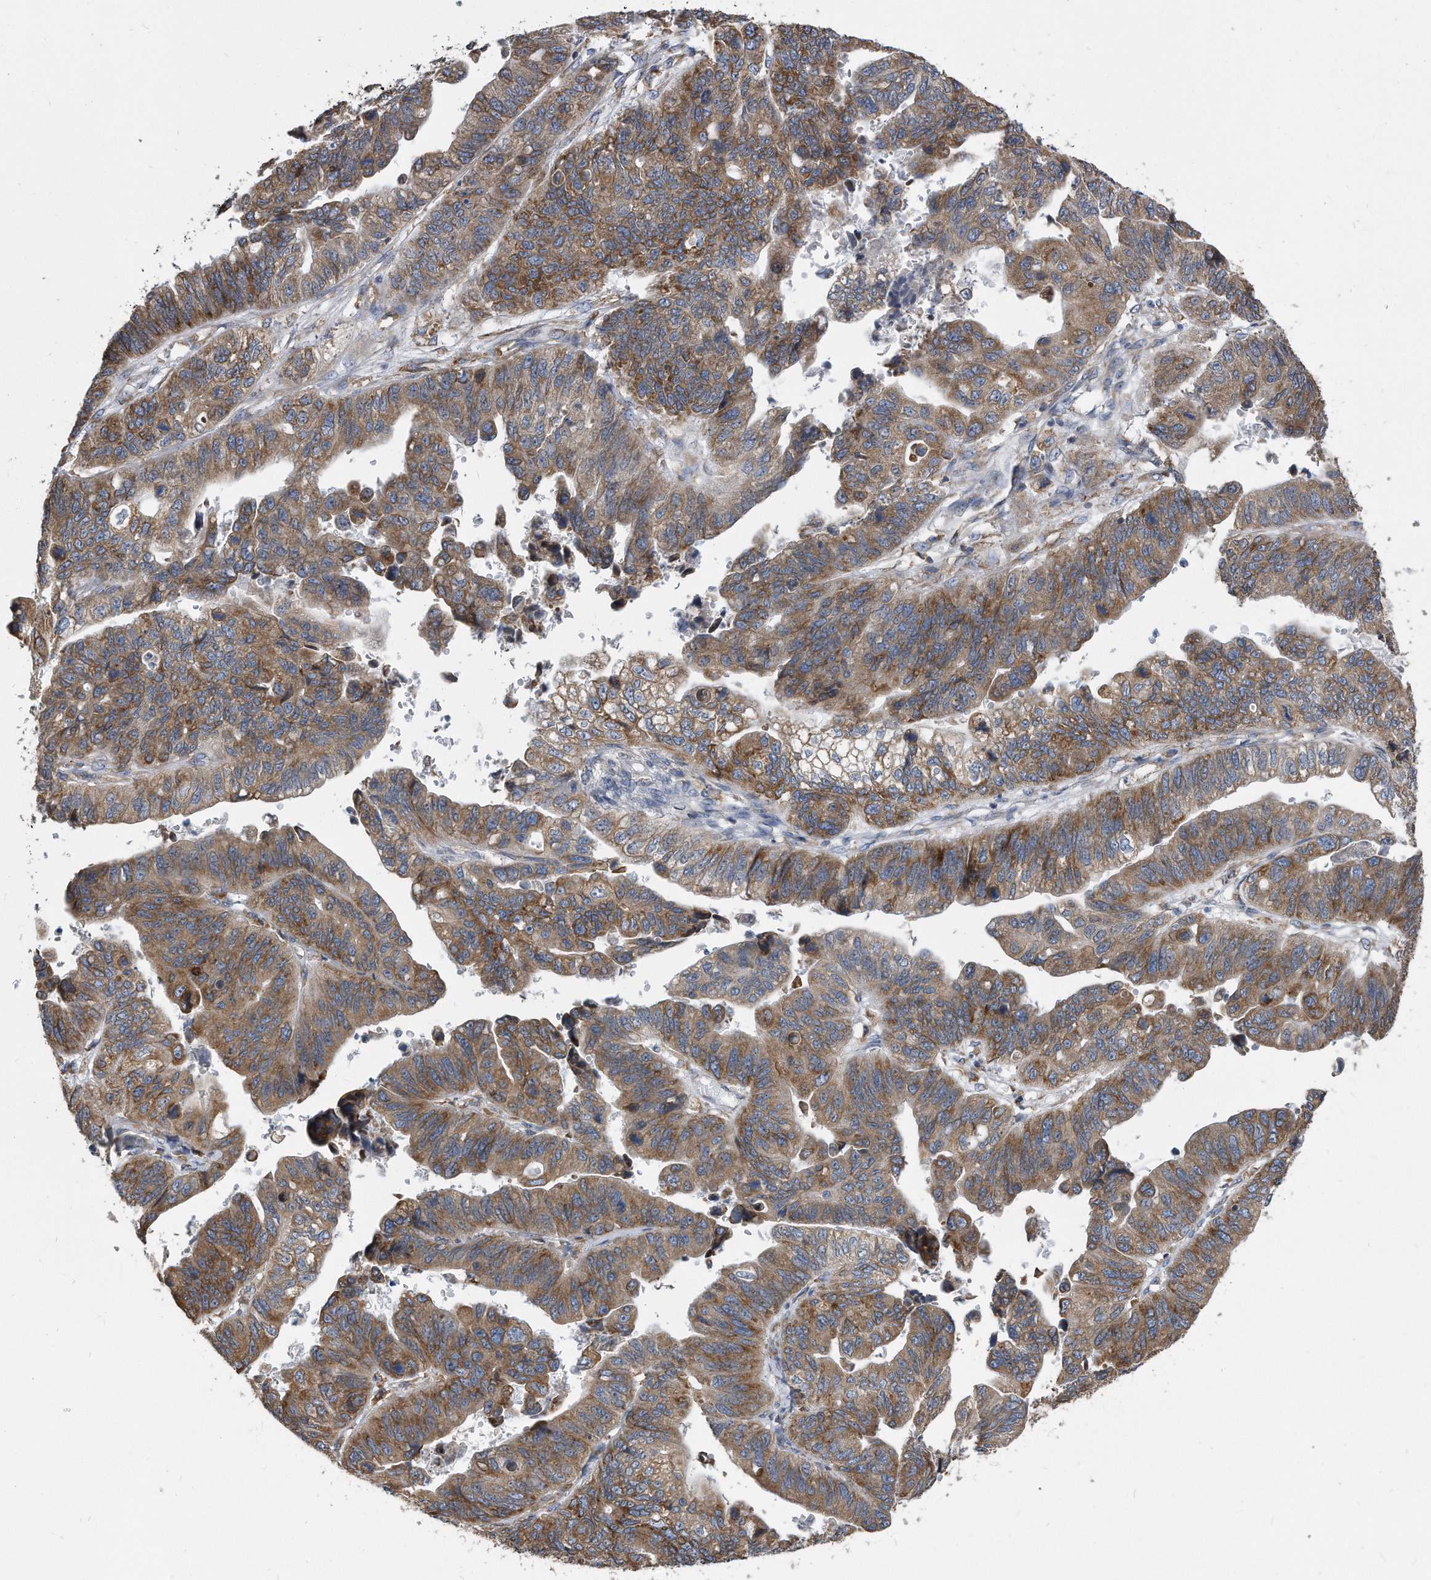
{"staining": {"intensity": "moderate", "quantity": ">75%", "location": "cytoplasmic/membranous"}, "tissue": "stomach cancer", "cell_type": "Tumor cells", "image_type": "cancer", "snomed": [{"axis": "morphology", "description": "Adenocarcinoma, NOS"}, {"axis": "topography", "description": "Stomach"}], "caption": "Stomach cancer (adenocarcinoma) was stained to show a protein in brown. There is medium levels of moderate cytoplasmic/membranous positivity in approximately >75% of tumor cells.", "gene": "CCDC47", "patient": {"sex": "male", "age": 59}}